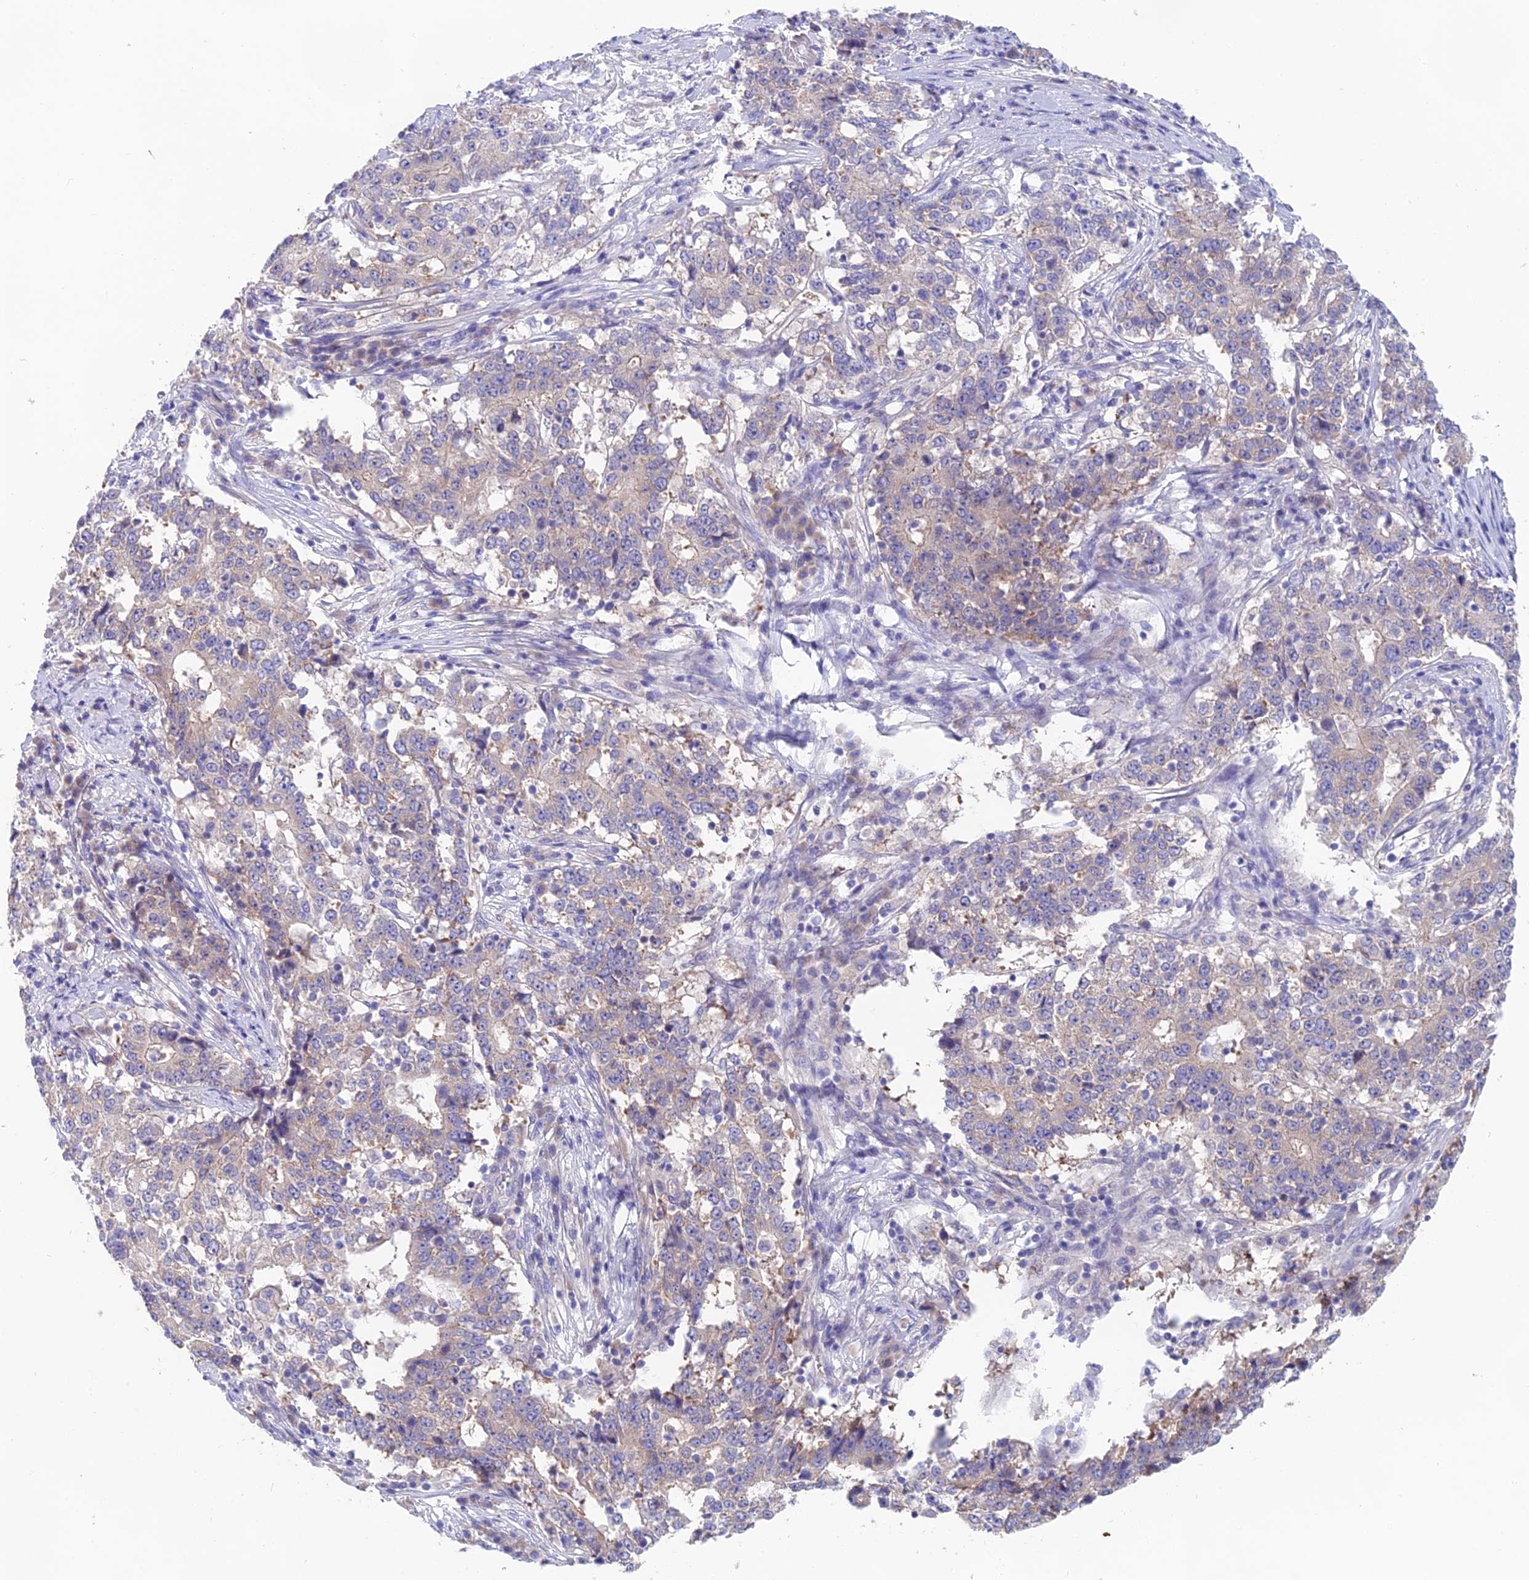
{"staining": {"intensity": "negative", "quantity": "none", "location": "none"}, "tissue": "stomach cancer", "cell_type": "Tumor cells", "image_type": "cancer", "snomed": [{"axis": "morphology", "description": "Adenocarcinoma, NOS"}, {"axis": "topography", "description": "Stomach"}], "caption": "Immunohistochemical staining of adenocarcinoma (stomach) reveals no significant staining in tumor cells. (IHC, brightfield microscopy, high magnification).", "gene": "TENT4B", "patient": {"sex": "male", "age": 59}}